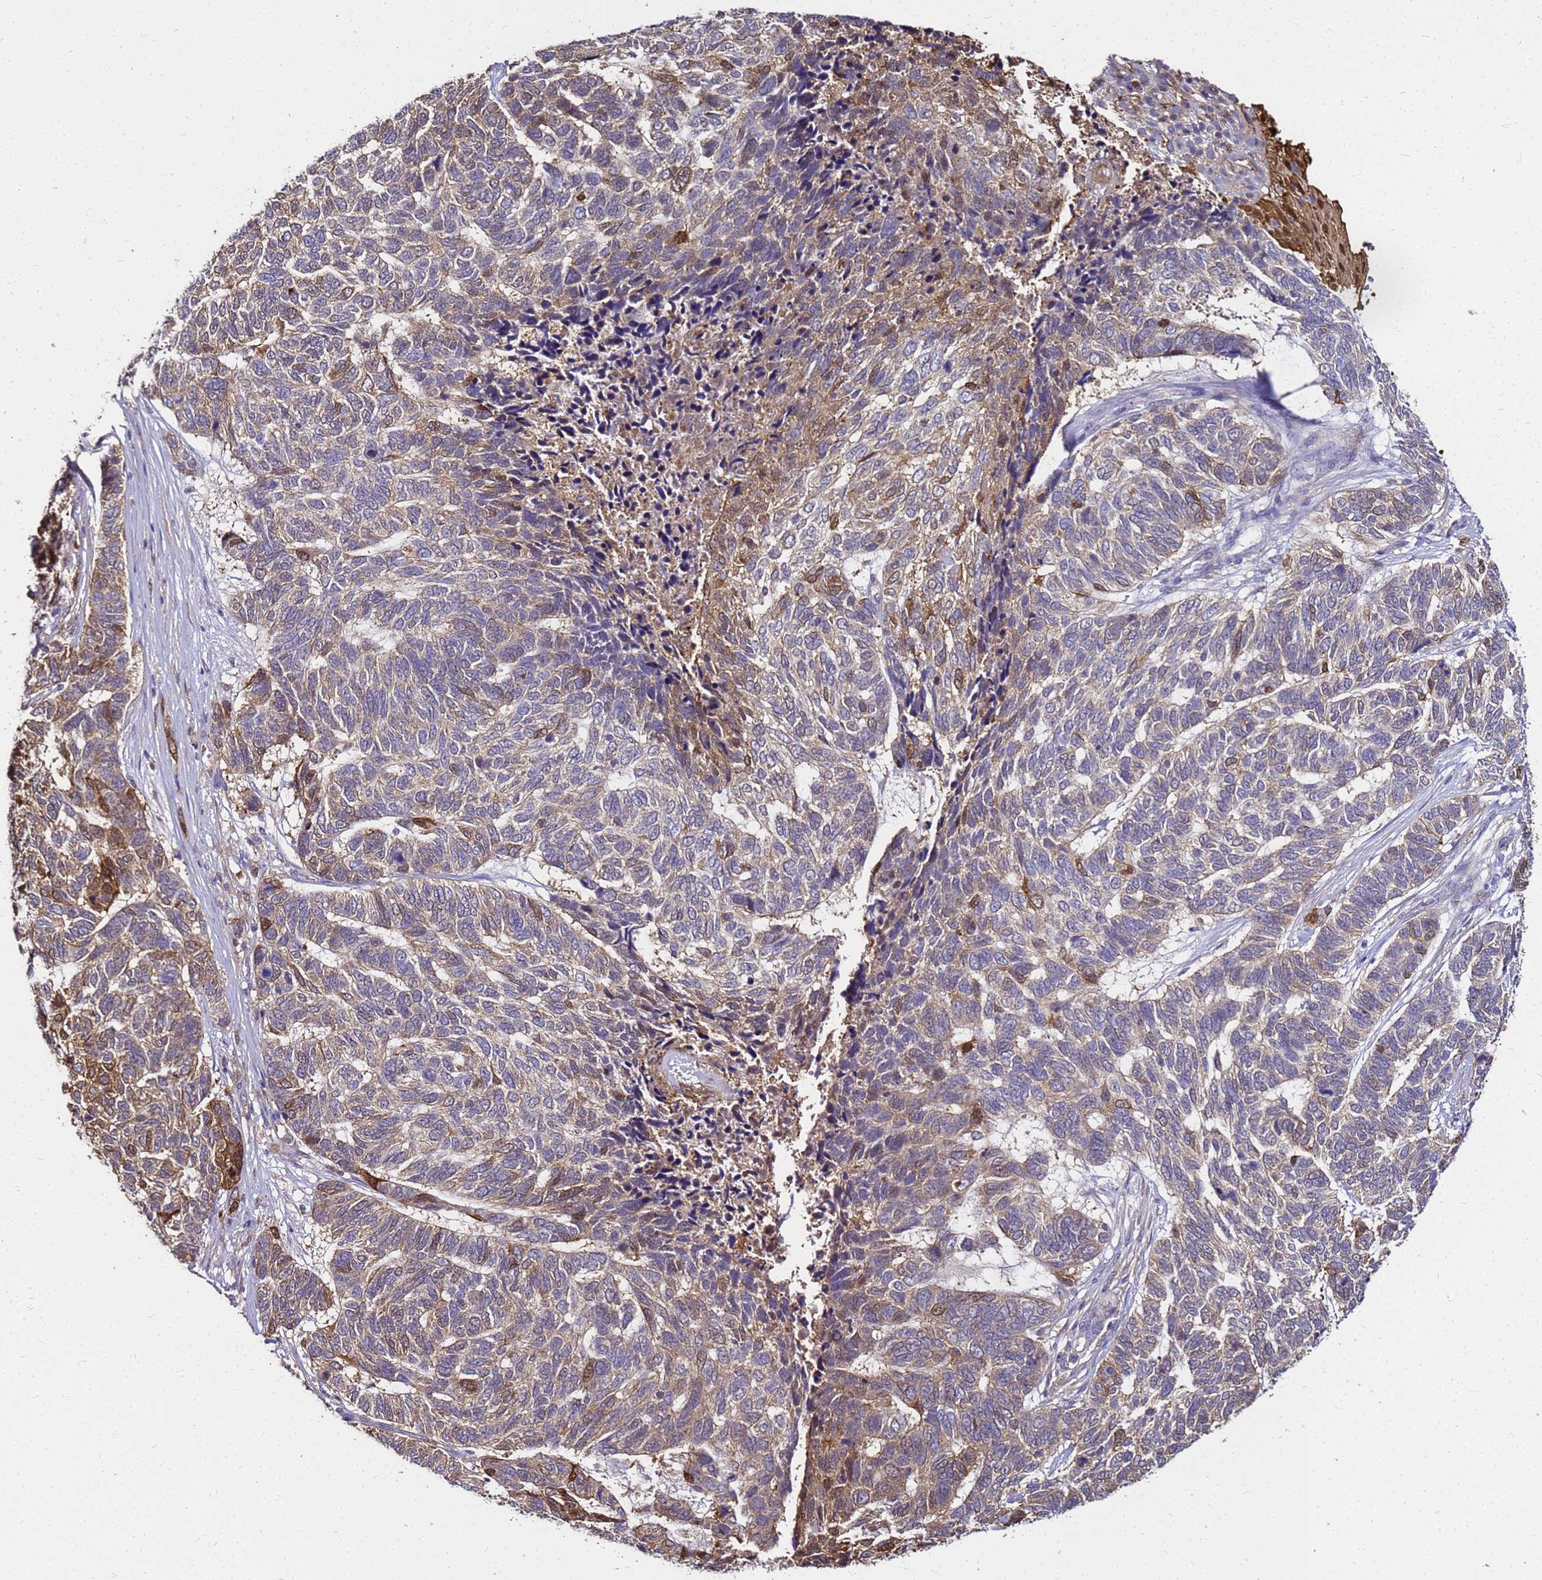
{"staining": {"intensity": "weak", "quantity": "25%-75%", "location": "cytoplasmic/membranous"}, "tissue": "skin cancer", "cell_type": "Tumor cells", "image_type": "cancer", "snomed": [{"axis": "morphology", "description": "Basal cell carcinoma"}, {"axis": "topography", "description": "Skin"}], "caption": "Immunohistochemical staining of human basal cell carcinoma (skin) exhibits low levels of weak cytoplasmic/membranous protein expression in about 25%-75% of tumor cells.", "gene": "S100A2", "patient": {"sex": "female", "age": 65}}